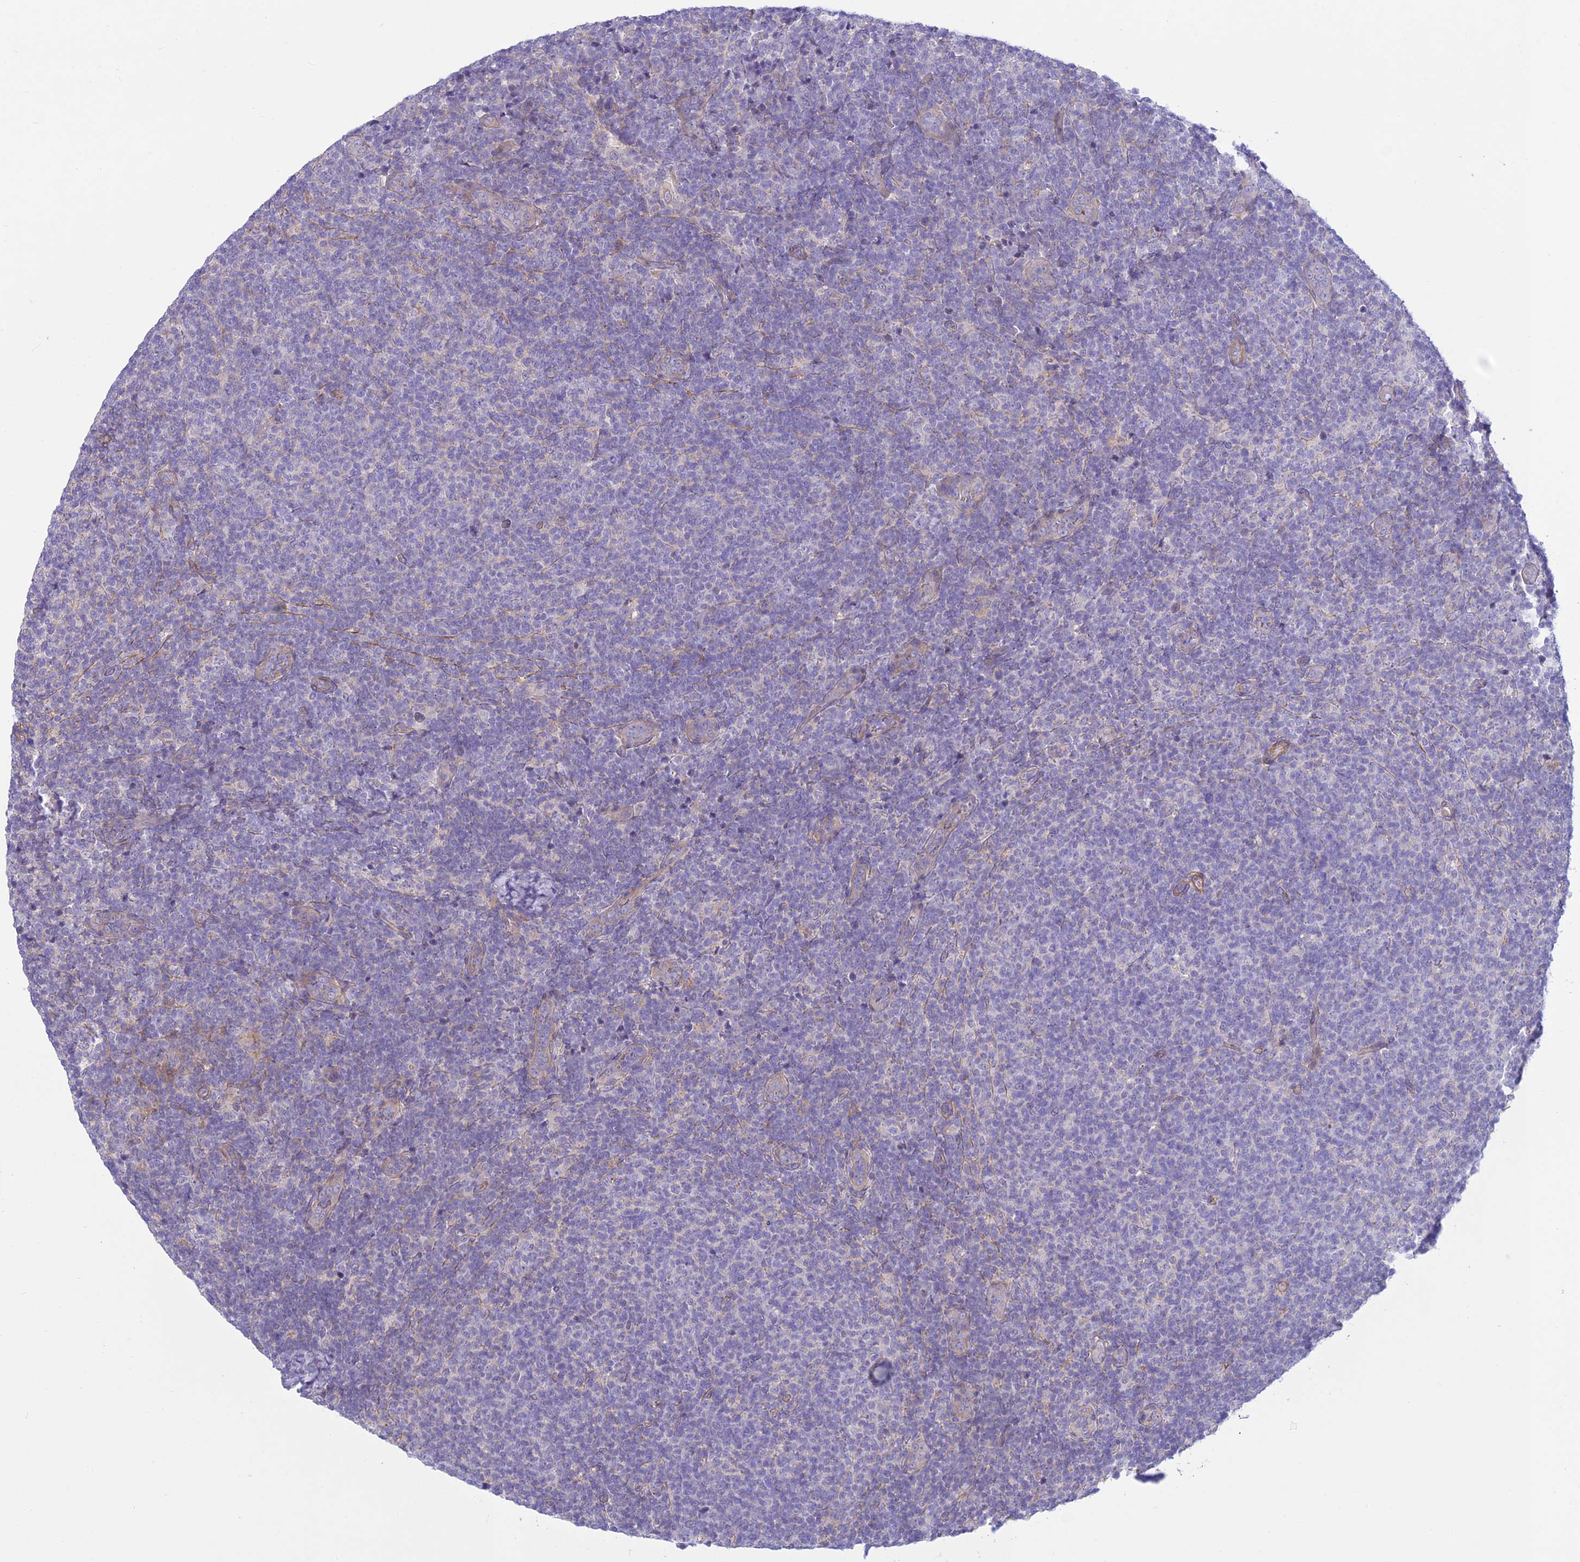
{"staining": {"intensity": "negative", "quantity": "none", "location": "none"}, "tissue": "lymphoma", "cell_type": "Tumor cells", "image_type": "cancer", "snomed": [{"axis": "morphology", "description": "Malignant lymphoma, non-Hodgkin's type, Low grade"}, {"axis": "topography", "description": "Lymph node"}], "caption": "A high-resolution image shows immunohistochemistry staining of low-grade malignant lymphoma, non-Hodgkin's type, which exhibits no significant expression in tumor cells.", "gene": "FBXW4", "patient": {"sex": "male", "age": 66}}